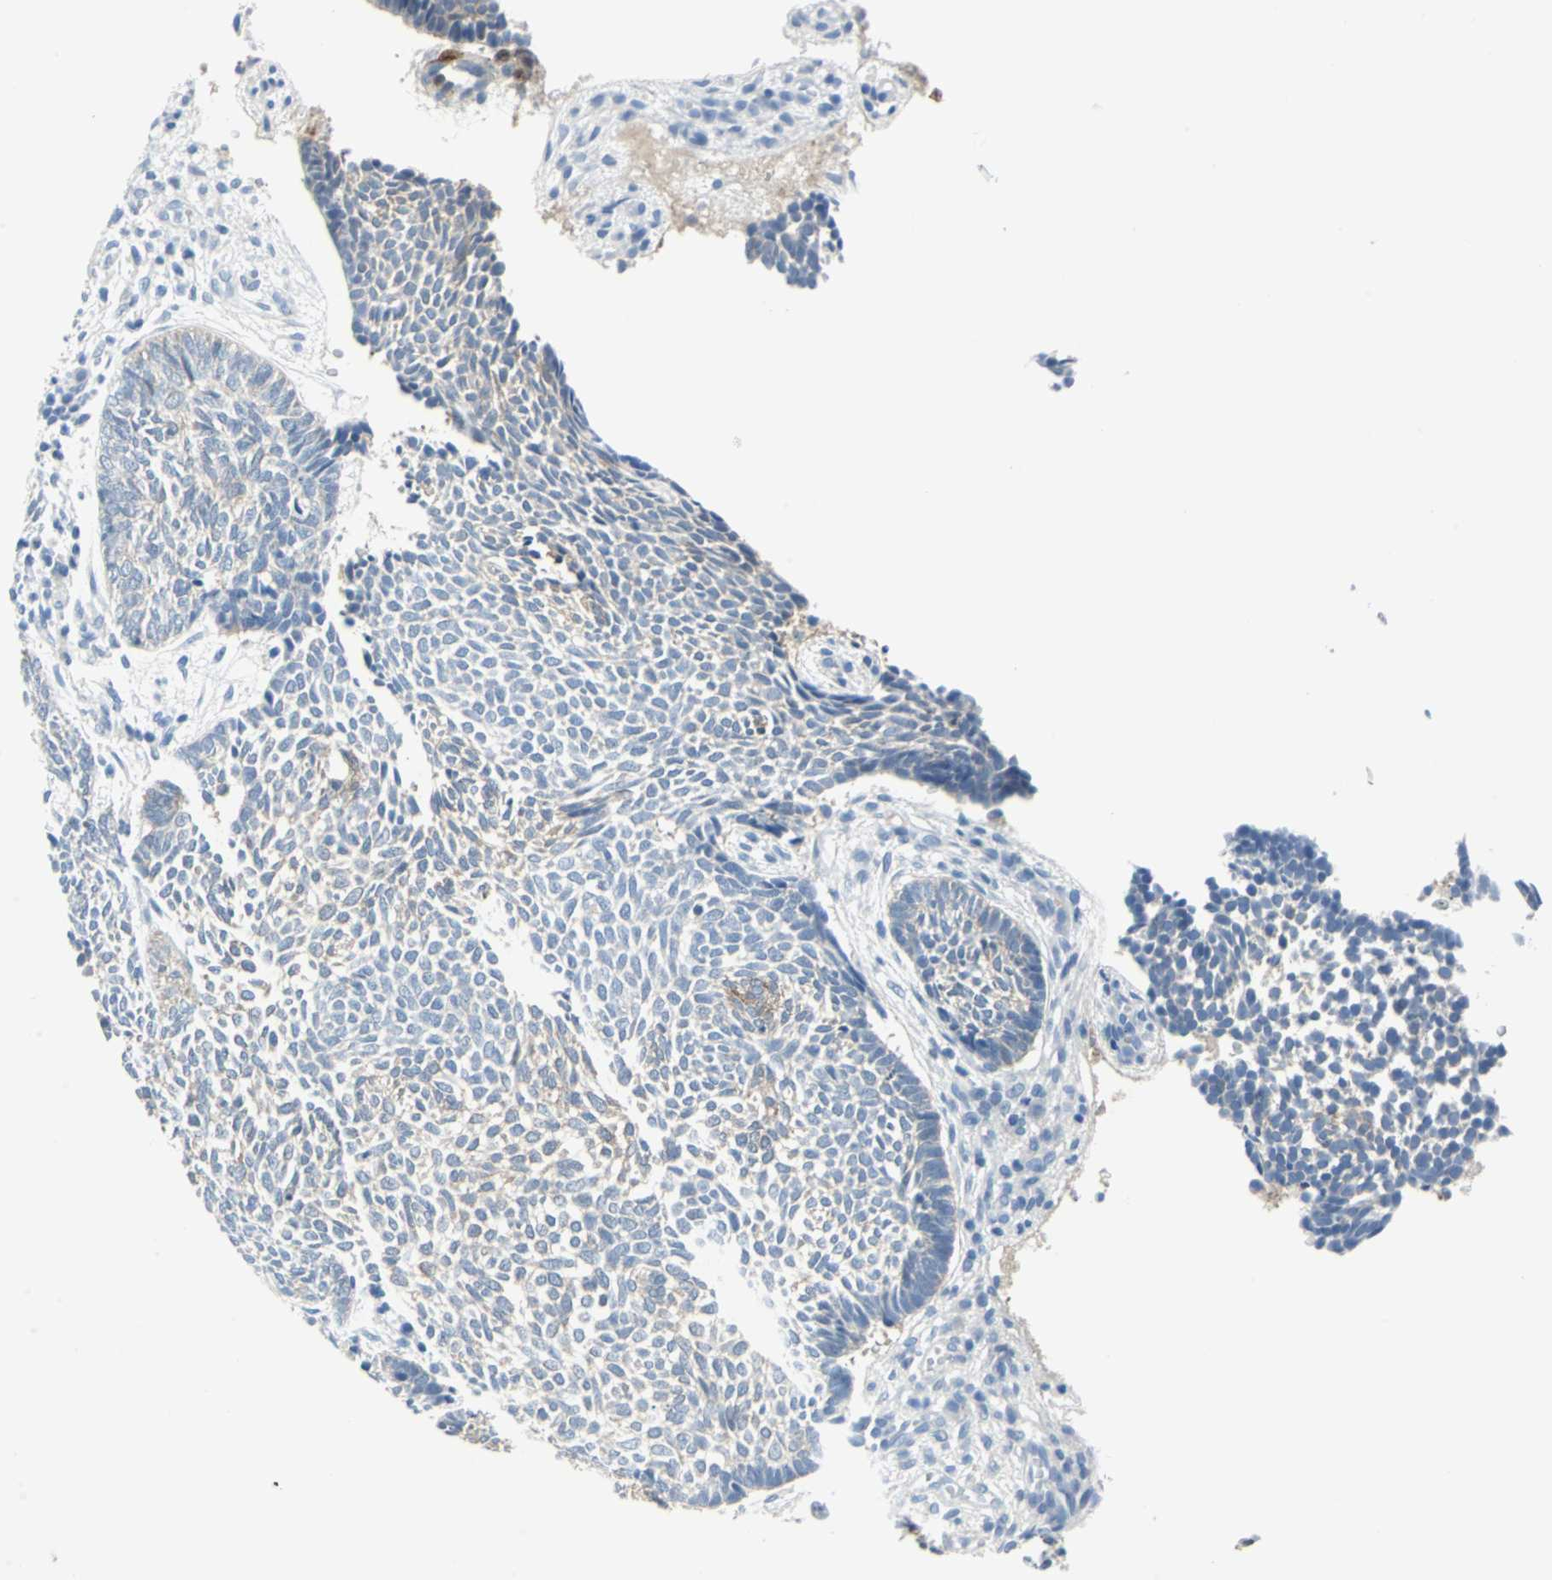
{"staining": {"intensity": "weak", "quantity": "25%-75%", "location": "cytoplasmic/membranous"}, "tissue": "skin cancer", "cell_type": "Tumor cells", "image_type": "cancer", "snomed": [{"axis": "morphology", "description": "Normal tissue, NOS"}, {"axis": "morphology", "description": "Basal cell carcinoma"}, {"axis": "topography", "description": "Skin"}], "caption": "The photomicrograph shows staining of skin cancer (basal cell carcinoma), revealing weak cytoplasmic/membranous protein staining (brown color) within tumor cells.", "gene": "SFN", "patient": {"sex": "male", "age": 87}}